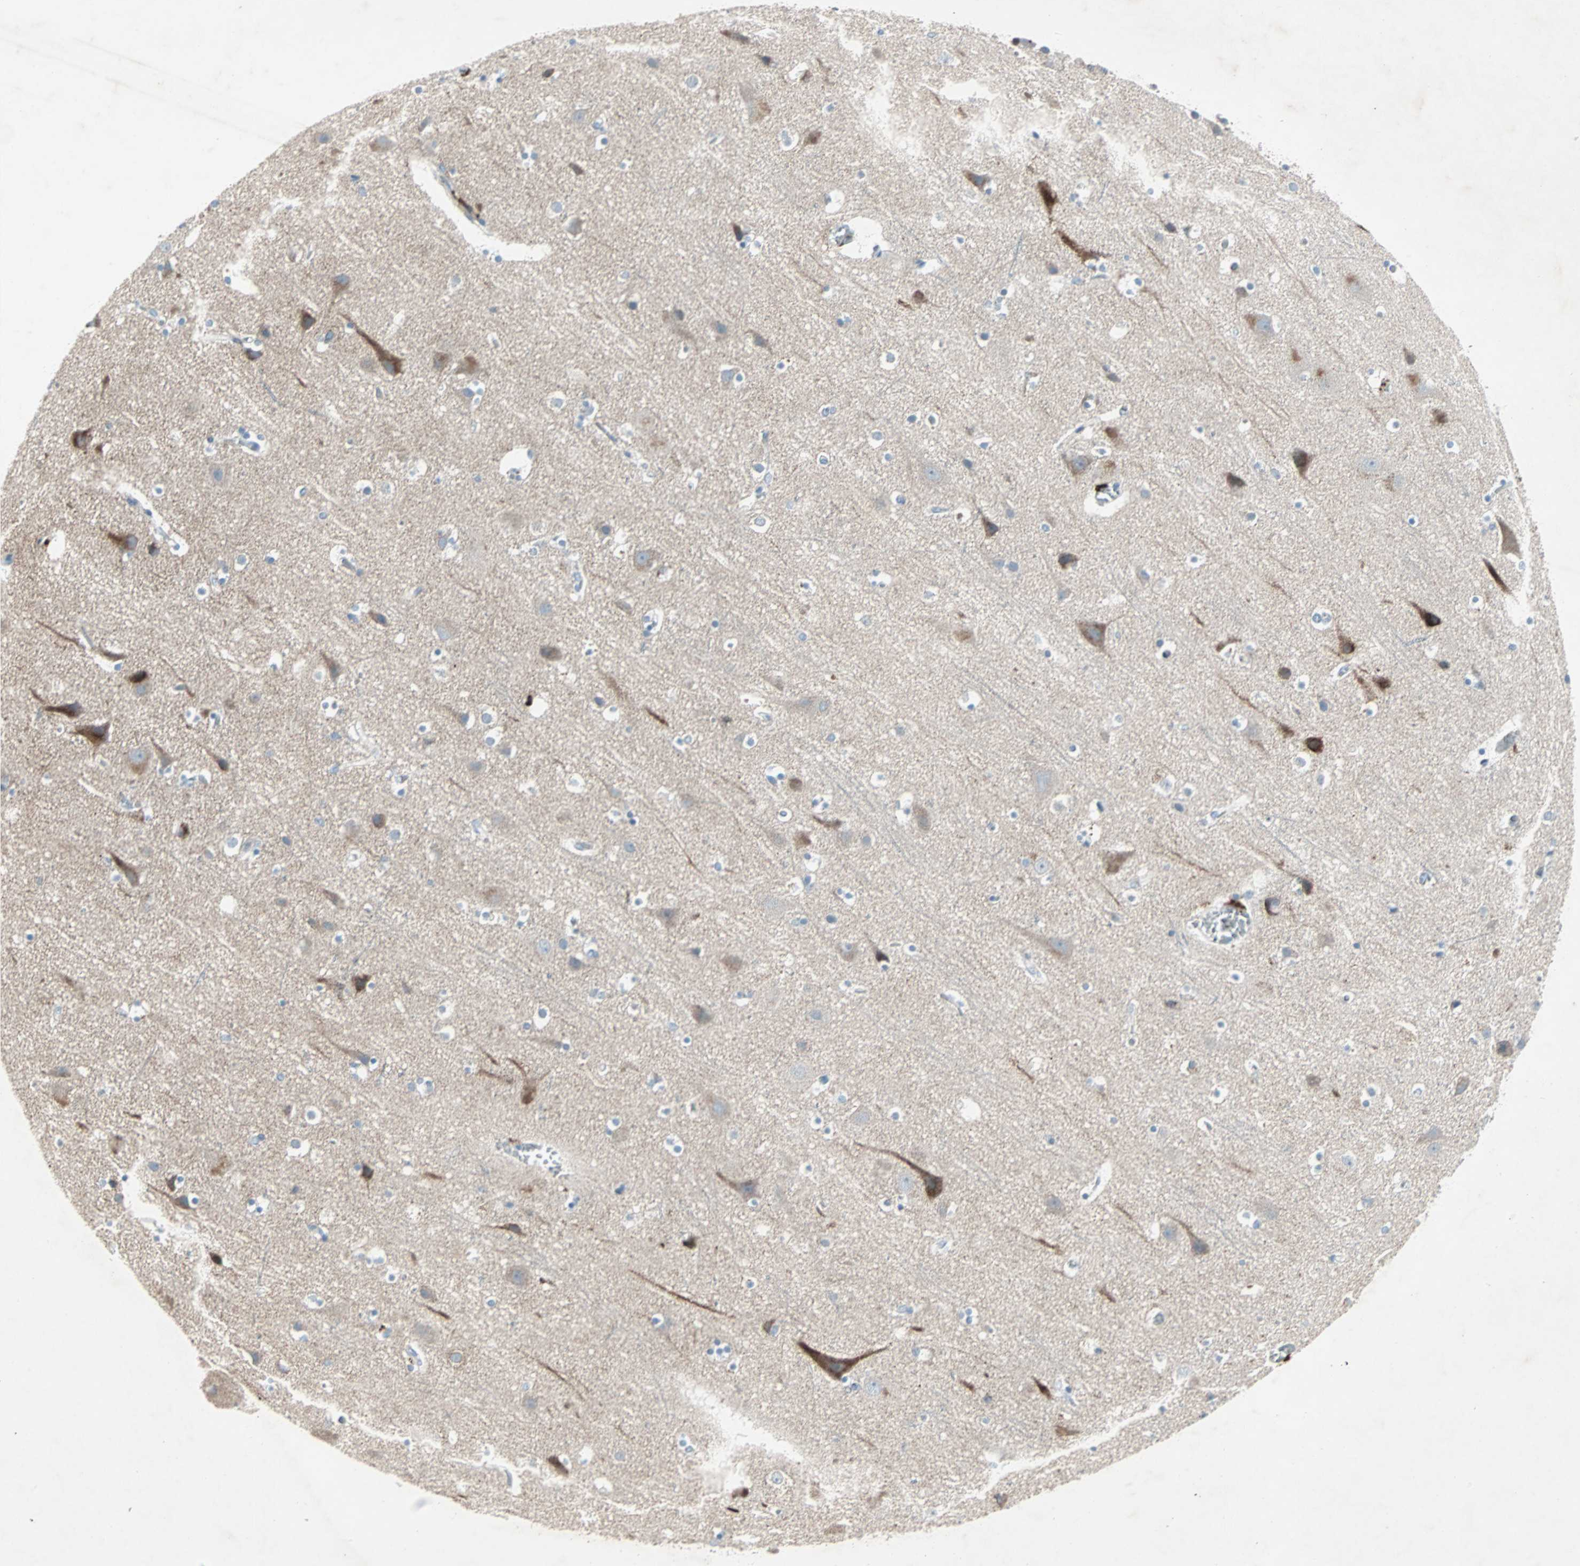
{"staining": {"intensity": "negative", "quantity": "none", "location": "none"}, "tissue": "cerebral cortex", "cell_type": "Endothelial cells", "image_type": "normal", "snomed": [{"axis": "morphology", "description": "Normal tissue, NOS"}, {"axis": "topography", "description": "Cerebral cortex"}], "caption": "Endothelial cells show no significant protein expression in normal cerebral cortex.", "gene": "LANCL3", "patient": {"sex": "male", "age": 45}}